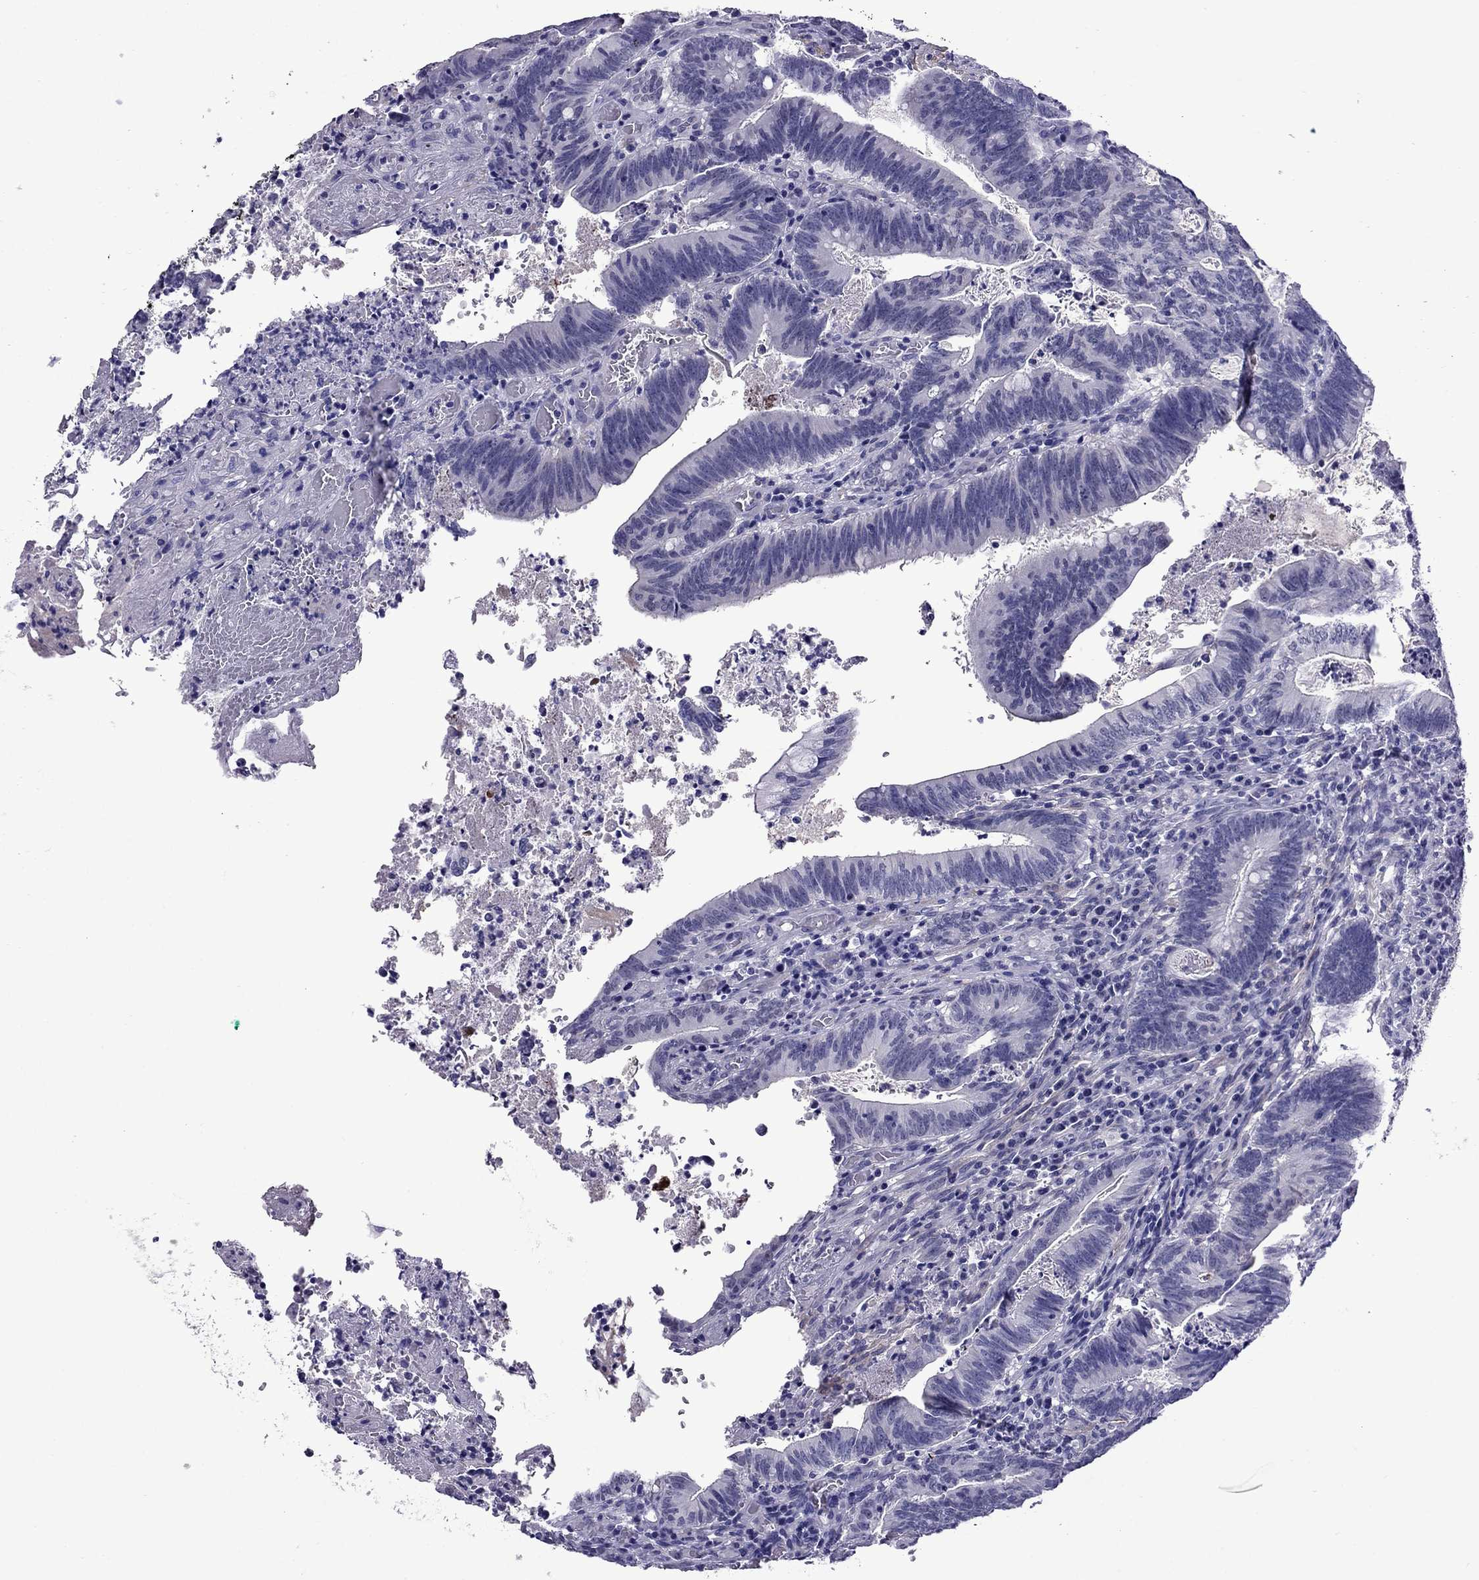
{"staining": {"intensity": "negative", "quantity": "none", "location": "none"}, "tissue": "colorectal cancer", "cell_type": "Tumor cells", "image_type": "cancer", "snomed": [{"axis": "morphology", "description": "Adenocarcinoma, NOS"}, {"axis": "topography", "description": "Colon"}], "caption": "This is a photomicrograph of immunohistochemistry staining of colorectal cancer, which shows no positivity in tumor cells.", "gene": "CHRNA5", "patient": {"sex": "female", "age": 70}}